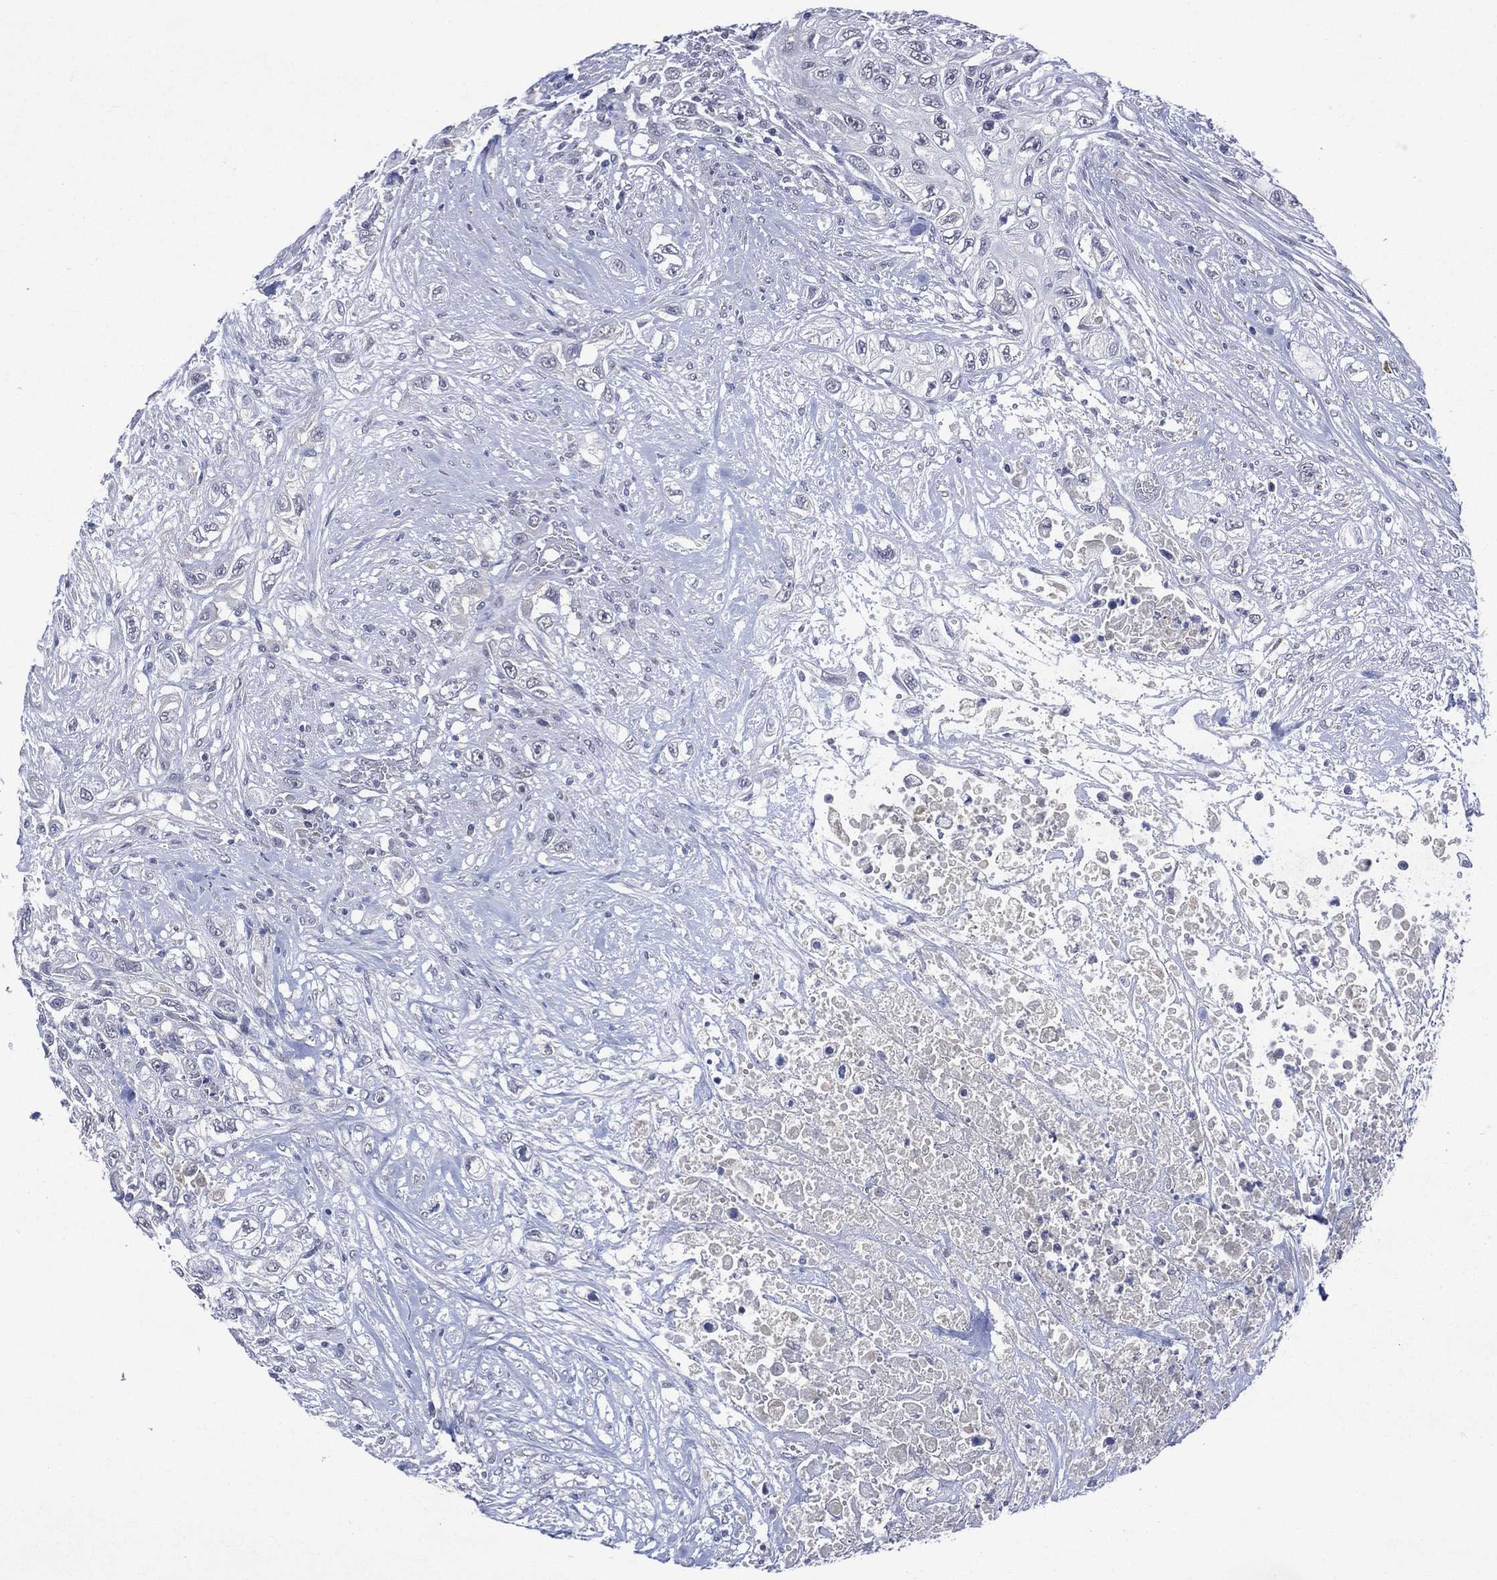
{"staining": {"intensity": "negative", "quantity": "none", "location": "none"}, "tissue": "urothelial cancer", "cell_type": "Tumor cells", "image_type": "cancer", "snomed": [{"axis": "morphology", "description": "Urothelial carcinoma, High grade"}, {"axis": "topography", "description": "Urinary bladder"}], "caption": "This is an IHC histopathology image of human high-grade urothelial carcinoma. There is no expression in tumor cells.", "gene": "ASB10", "patient": {"sex": "female", "age": 56}}